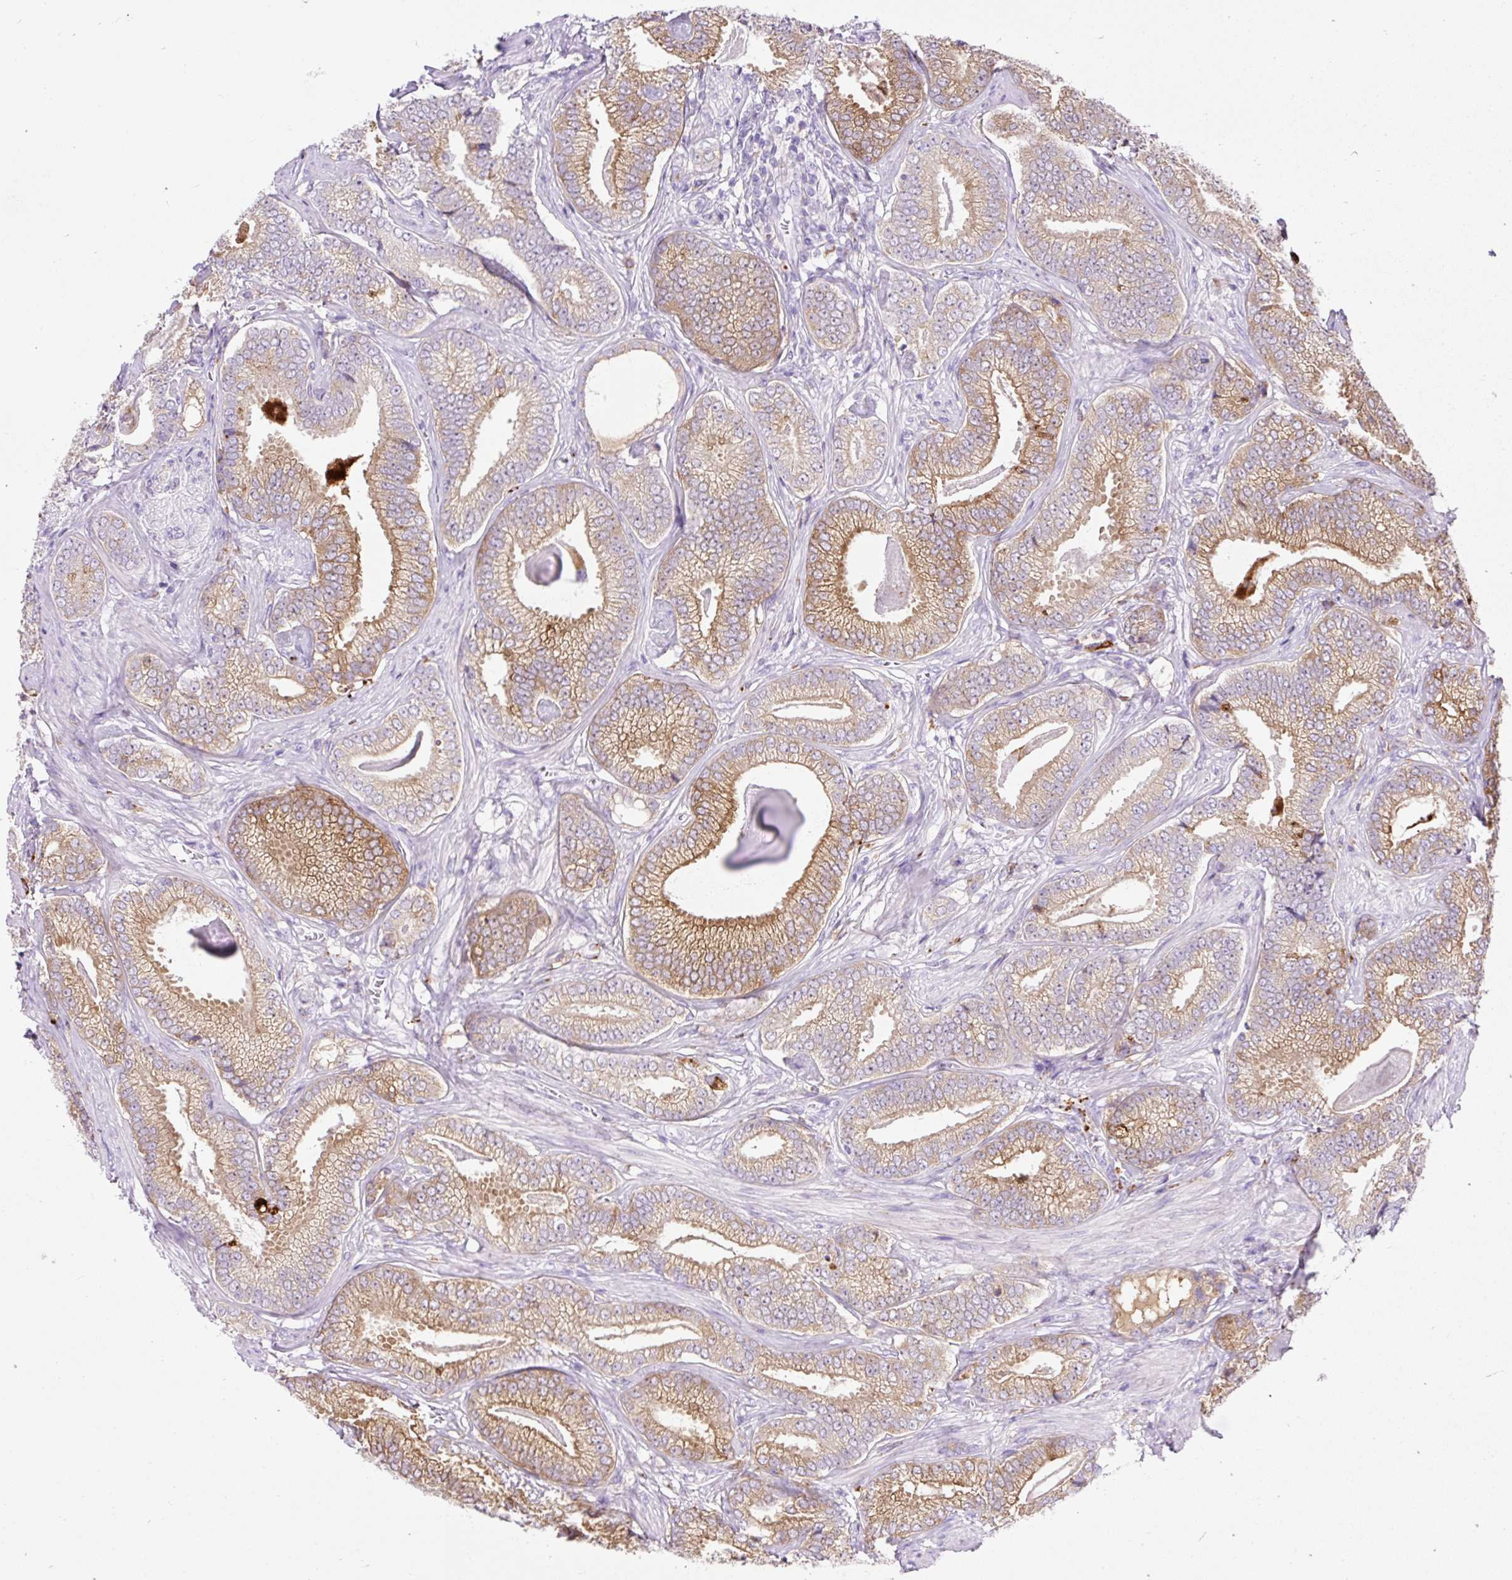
{"staining": {"intensity": "moderate", "quantity": "25%-75%", "location": "cytoplasmic/membranous"}, "tissue": "prostate cancer", "cell_type": "Tumor cells", "image_type": "cancer", "snomed": [{"axis": "morphology", "description": "Adenocarcinoma, Low grade"}, {"axis": "topography", "description": "Prostate"}], "caption": "An image showing moderate cytoplasmic/membranous positivity in approximately 25%-75% of tumor cells in prostate cancer, as visualized by brown immunohistochemical staining.", "gene": "HEXB", "patient": {"sex": "male", "age": 63}}